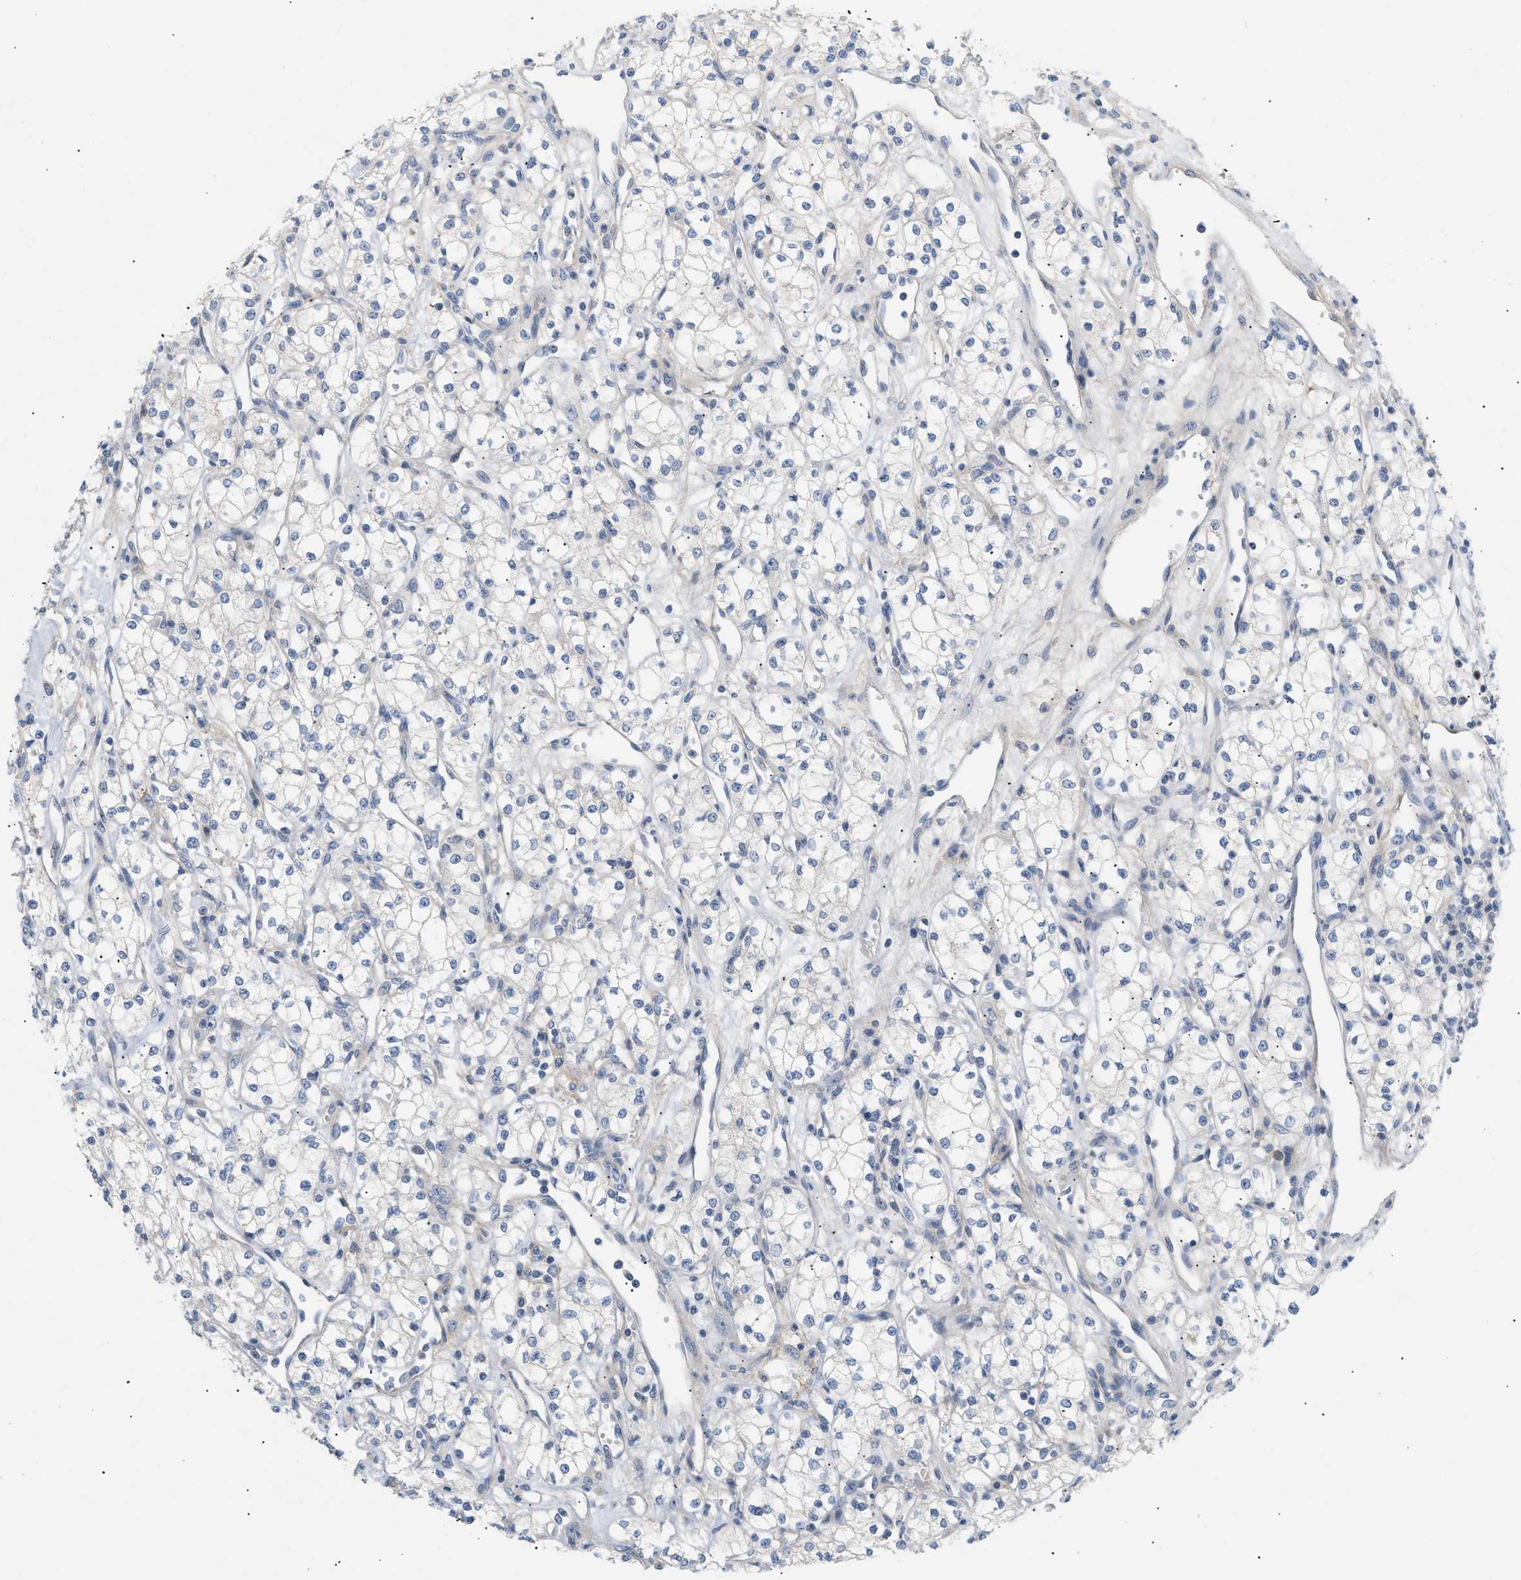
{"staining": {"intensity": "negative", "quantity": "none", "location": "none"}, "tissue": "renal cancer", "cell_type": "Tumor cells", "image_type": "cancer", "snomed": [{"axis": "morphology", "description": "Adenocarcinoma, NOS"}, {"axis": "topography", "description": "Kidney"}], "caption": "This is an IHC image of human renal cancer (adenocarcinoma). There is no expression in tumor cells.", "gene": "FARS2", "patient": {"sex": "male", "age": 59}}